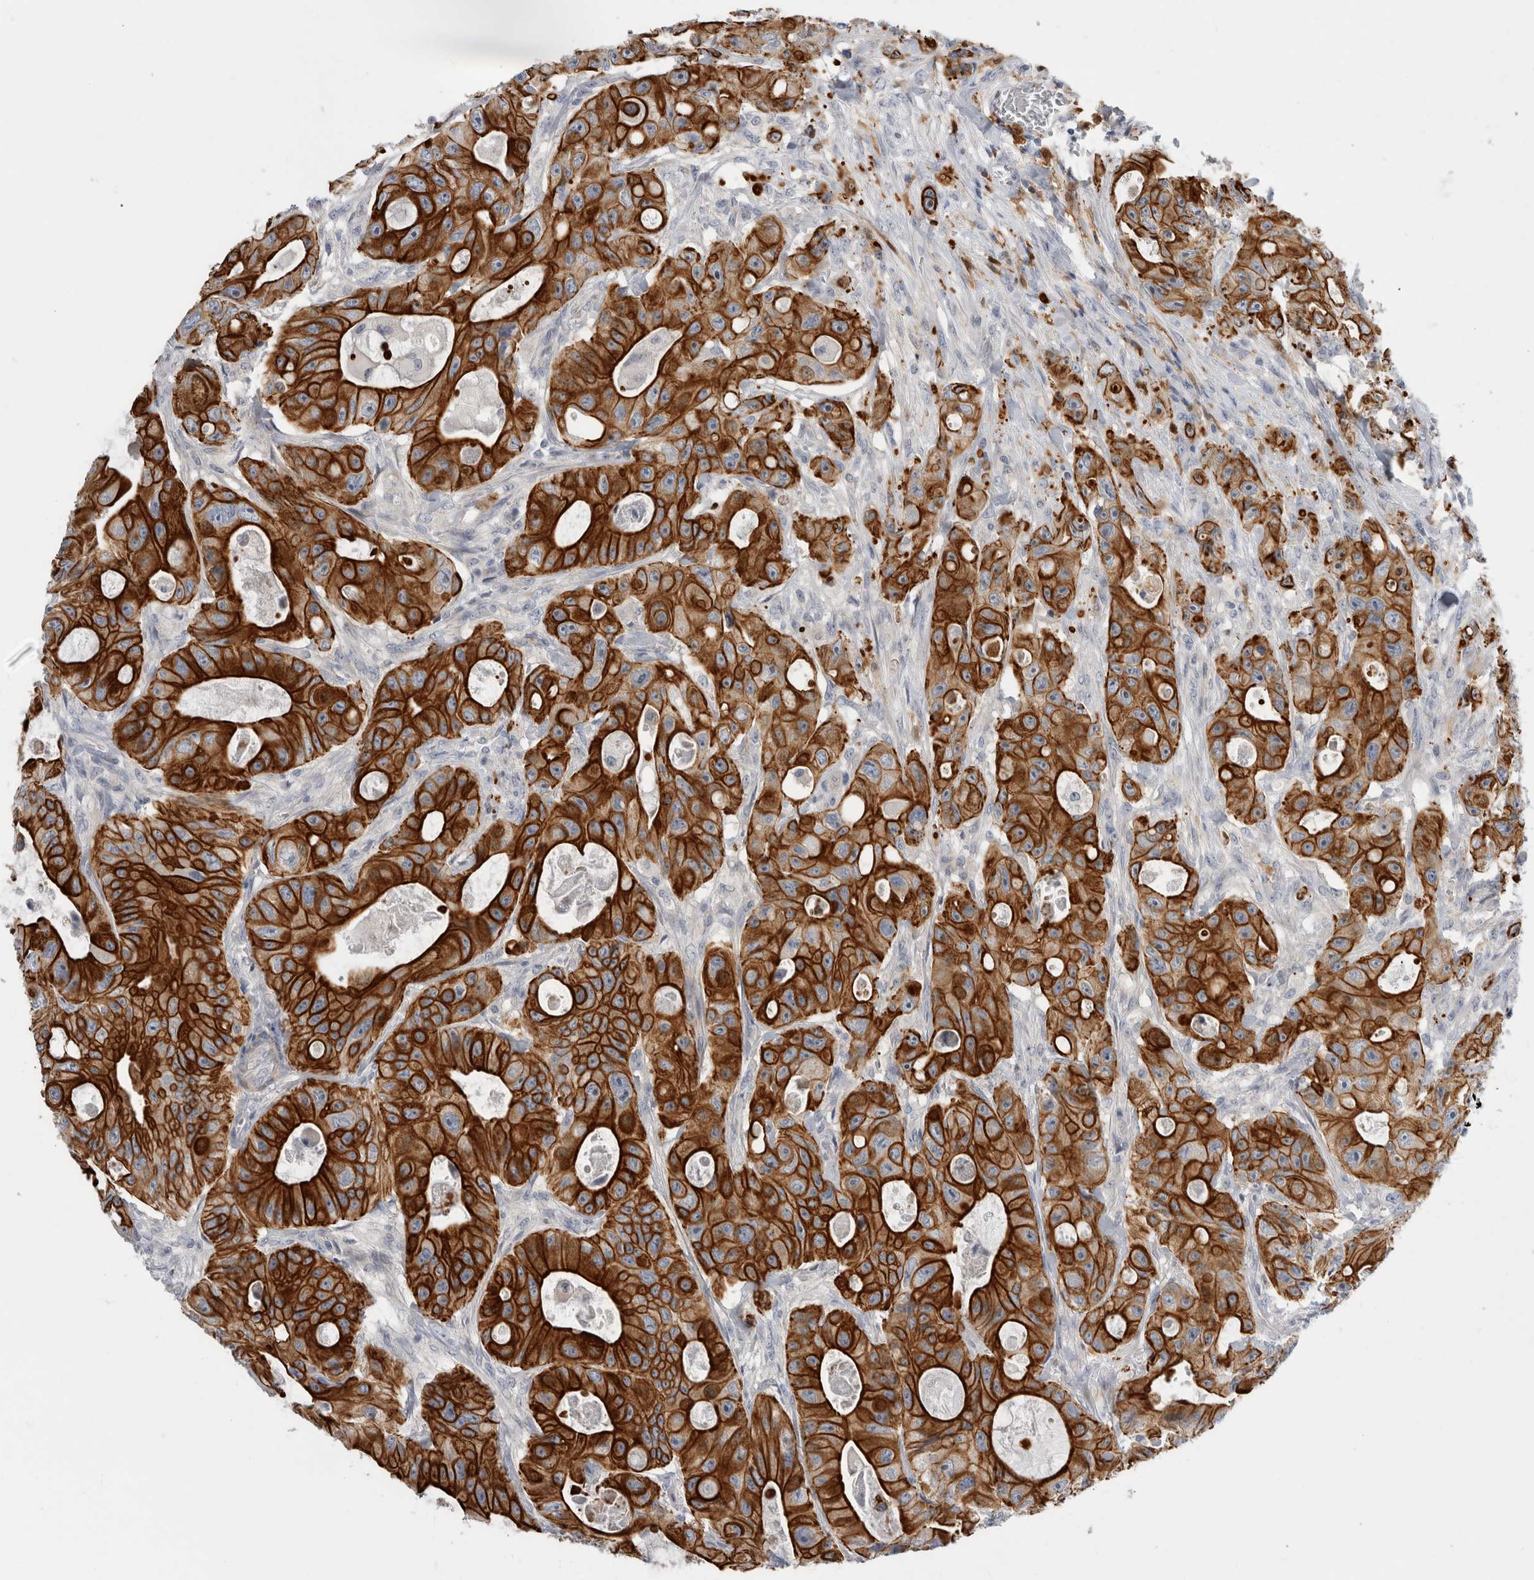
{"staining": {"intensity": "strong", "quantity": ">75%", "location": "cytoplasmic/membranous"}, "tissue": "colorectal cancer", "cell_type": "Tumor cells", "image_type": "cancer", "snomed": [{"axis": "morphology", "description": "Adenocarcinoma, NOS"}, {"axis": "topography", "description": "Colon"}], "caption": "Immunohistochemical staining of colorectal cancer (adenocarcinoma) shows high levels of strong cytoplasmic/membranous staining in about >75% of tumor cells. The staining was performed using DAB (3,3'-diaminobenzidine) to visualize the protein expression in brown, while the nuclei were stained in blue with hematoxylin (Magnification: 20x).", "gene": "SLC20A2", "patient": {"sex": "female", "age": 46}}